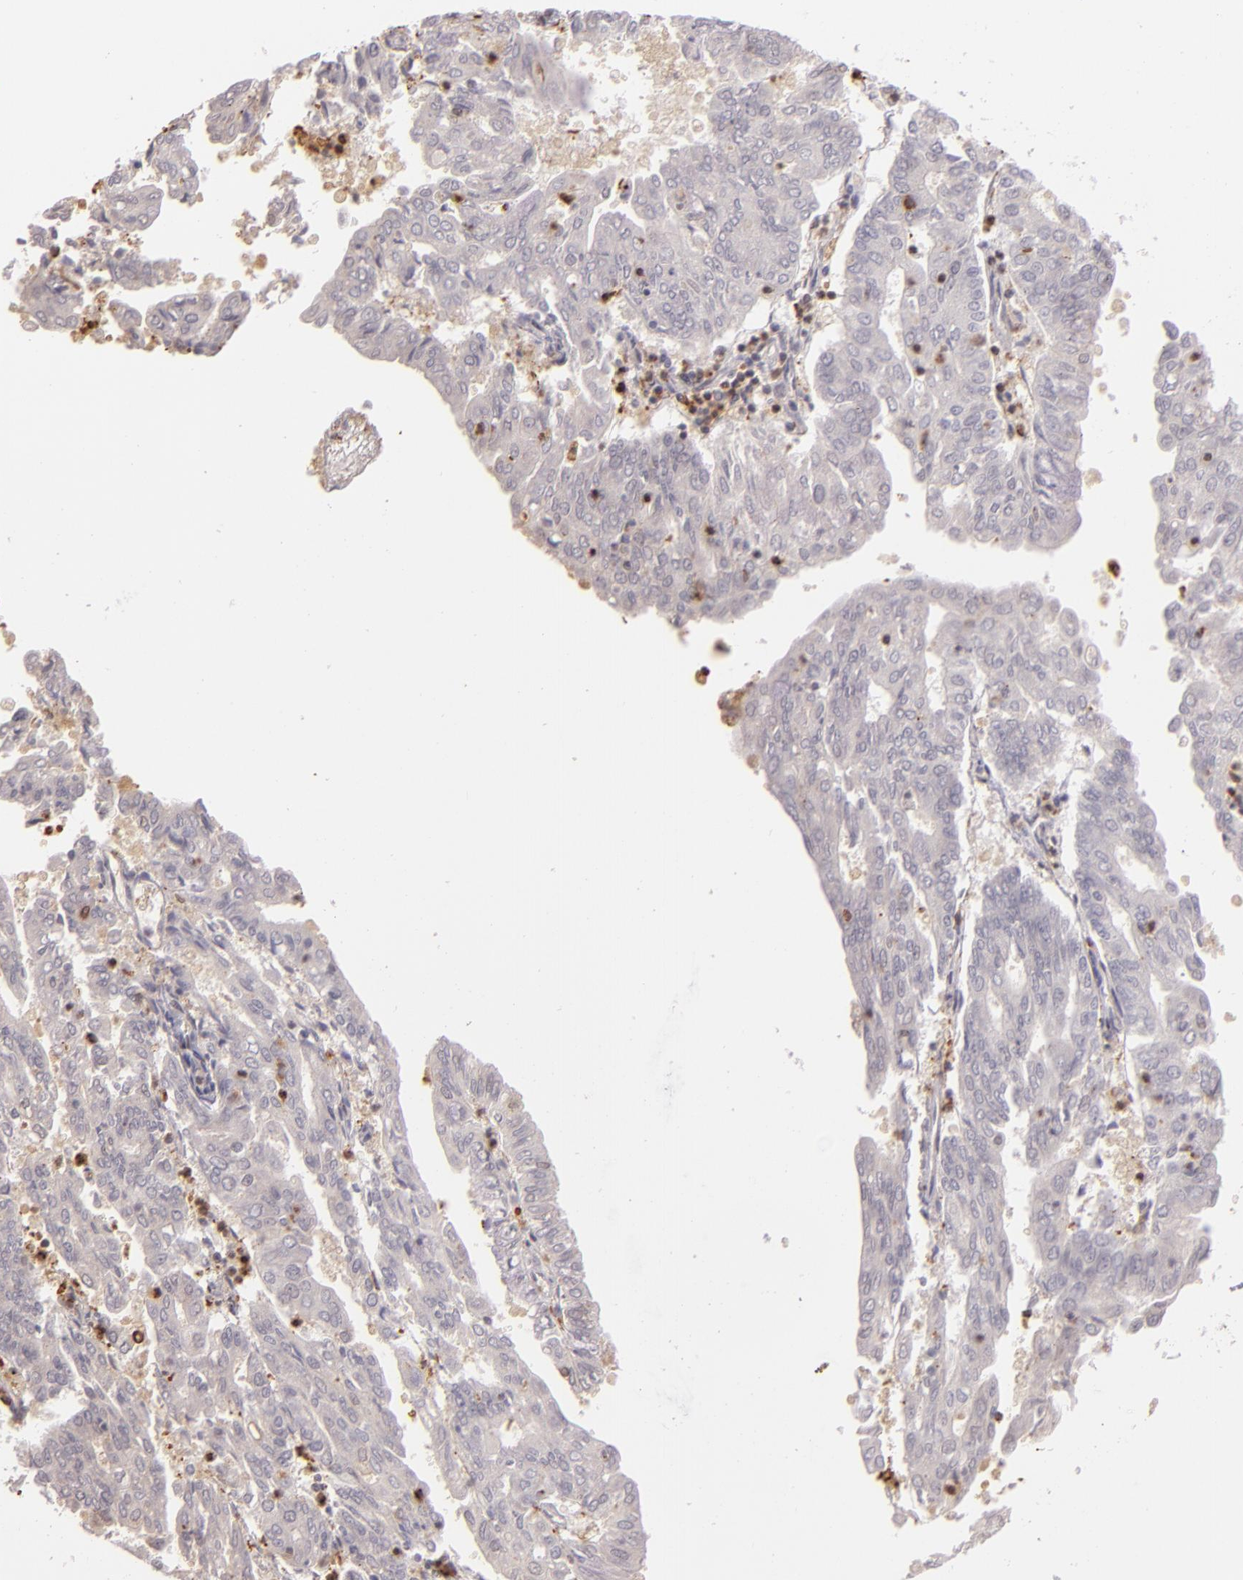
{"staining": {"intensity": "negative", "quantity": "none", "location": "none"}, "tissue": "endometrial cancer", "cell_type": "Tumor cells", "image_type": "cancer", "snomed": [{"axis": "morphology", "description": "Adenocarcinoma, NOS"}, {"axis": "topography", "description": "Endometrium"}], "caption": "Tumor cells show no significant protein positivity in adenocarcinoma (endometrial). Brightfield microscopy of immunohistochemistry (IHC) stained with DAB (brown) and hematoxylin (blue), captured at high magnification.", "gene": "ARPC2", "patient": {"sex": "female", "age": 79}}